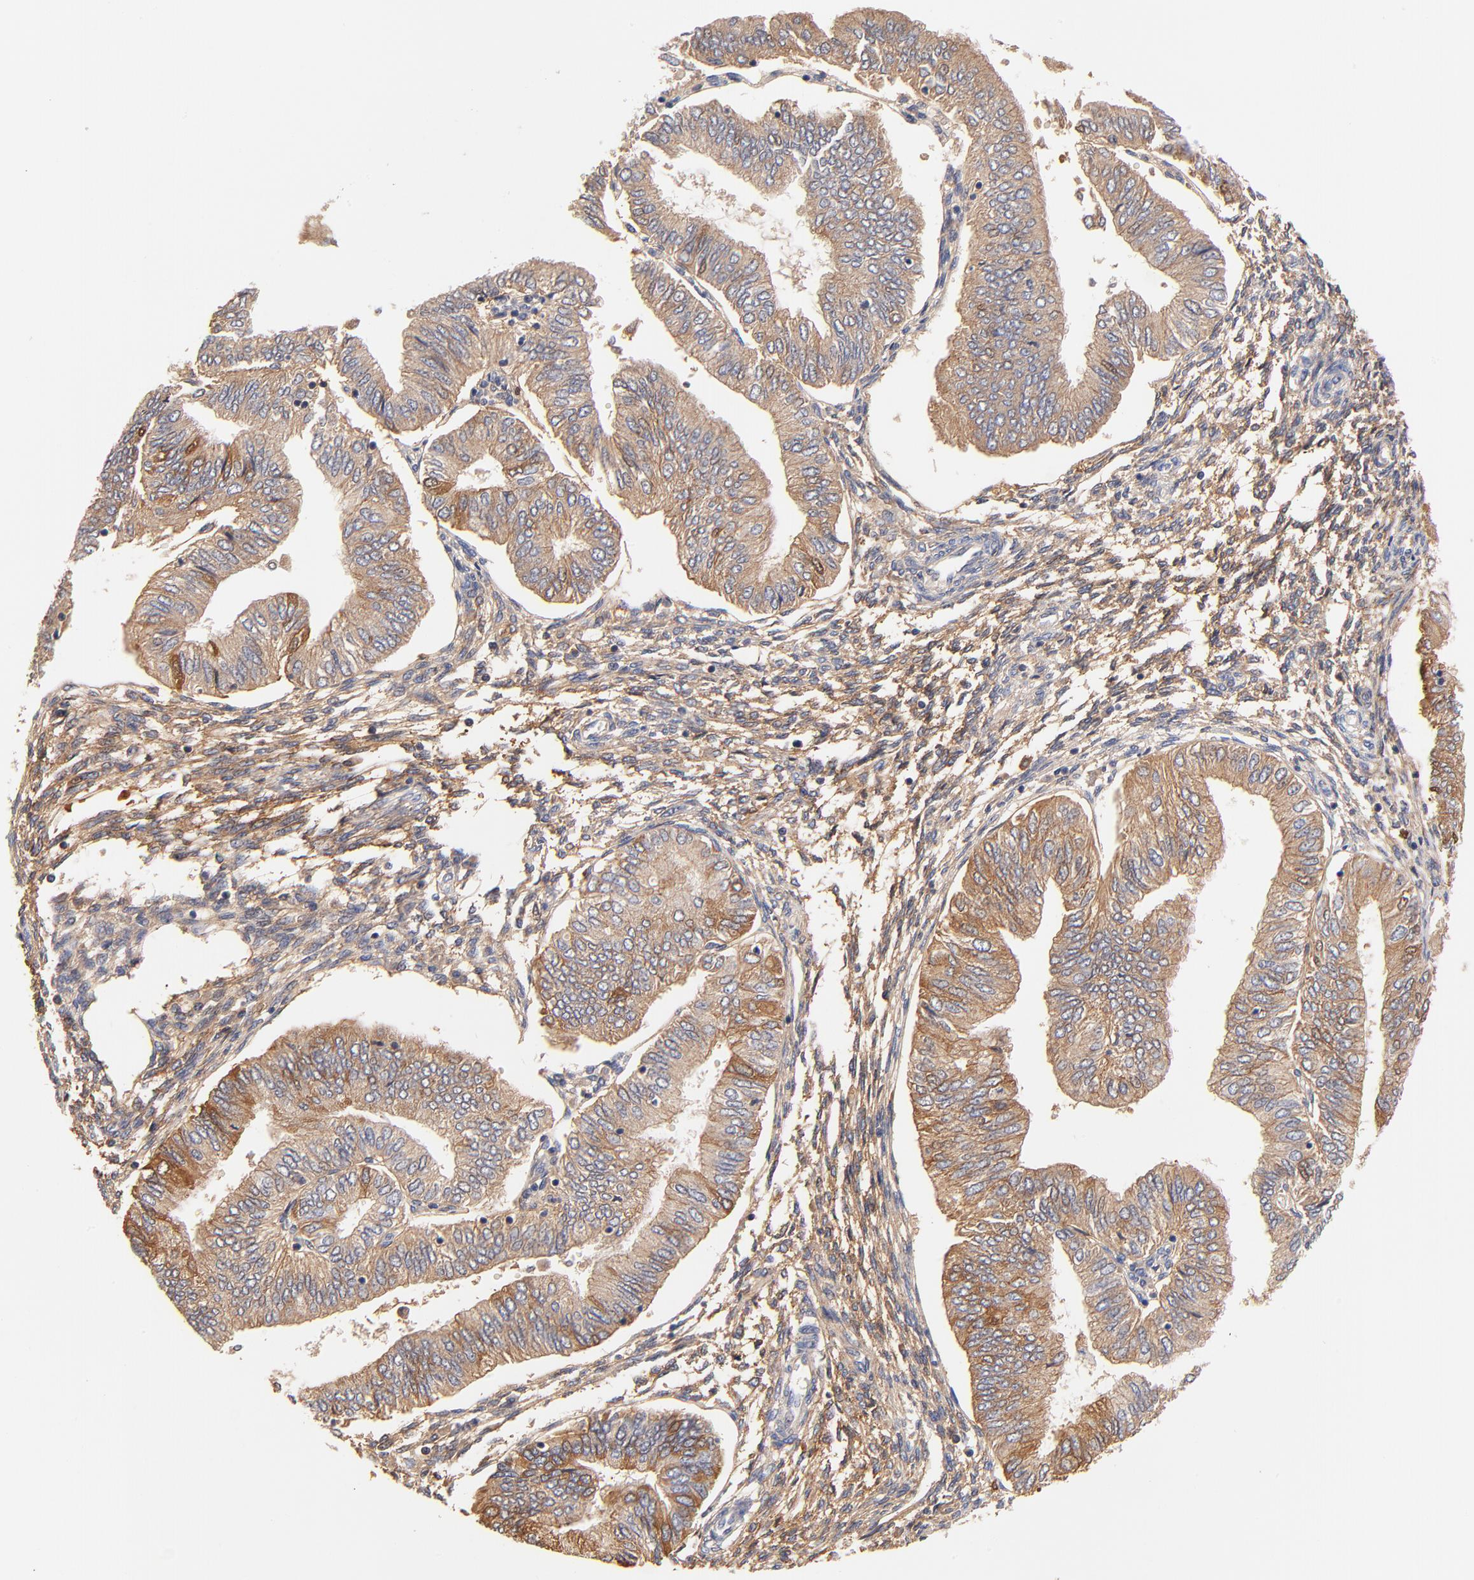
{"staining": {"intensity": "moderate", "quantity": ">75%", "location": "cytoplasmic/membranous"}, "tissue": "endometrial cancer", "cell_type": "Tumor cells", "image_type": "cancer", "snomed": [{"axis": "morphology", "description": "Adenocarcinoma, NOS"}, {"axis": "topography", "description": "Endometrium"}], "caption": "This histopathology image exhibits endometrial cancer (adenocarcinoma) stained with immunohistochemistry to label a protein in brown. The cytoplasmic/membranous of tumor cells show moderate positivity for the protein. Nuclei are counter-stained blue.", "gene": "PTK7", "patient": {"sex": "female", "age": 51}}